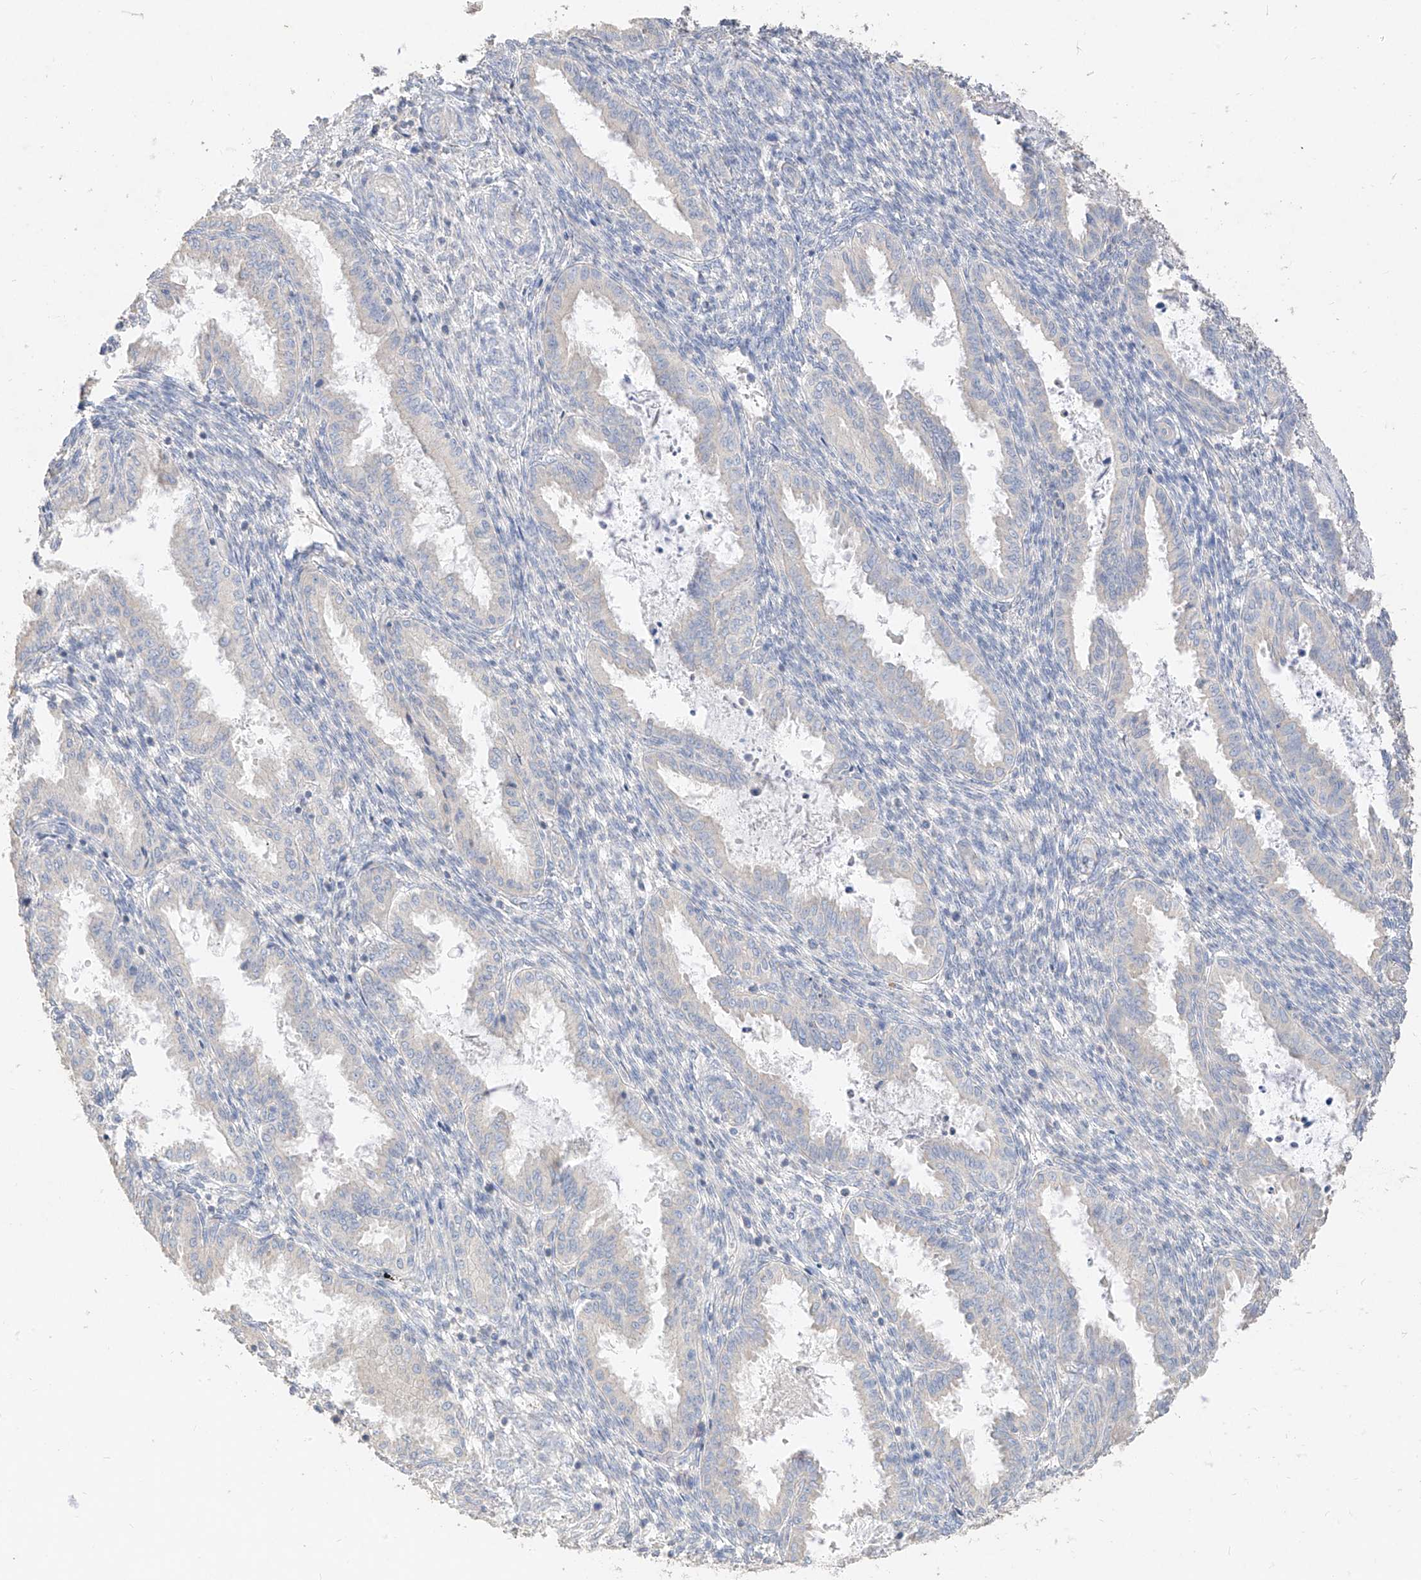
{"staining": {"intensity": "negative", "quantity": "none", "location": "none"}, "tissue": "endometrium", "cell_type": "Cells in endometrial stroma", "image_type": "normal", "snomed": [{"axis": "morphology", "description": "Normal tissue, NOS"}, {"axis": "topography", "description": "Endometrium"}], "caption": "Immunohistochemistry image of benign endometrium: human endometrium stained with DAB (3,3'-diaminobenzidine) demonstrates no significant protein expression in cells in endometrial stroma. (Brightfield microscopy of DAB (3,3'-diaminobenzidine) IHC at high magnification).", "gene": "ZZEF1", "patient": {"sex": "female", "age": 33}}